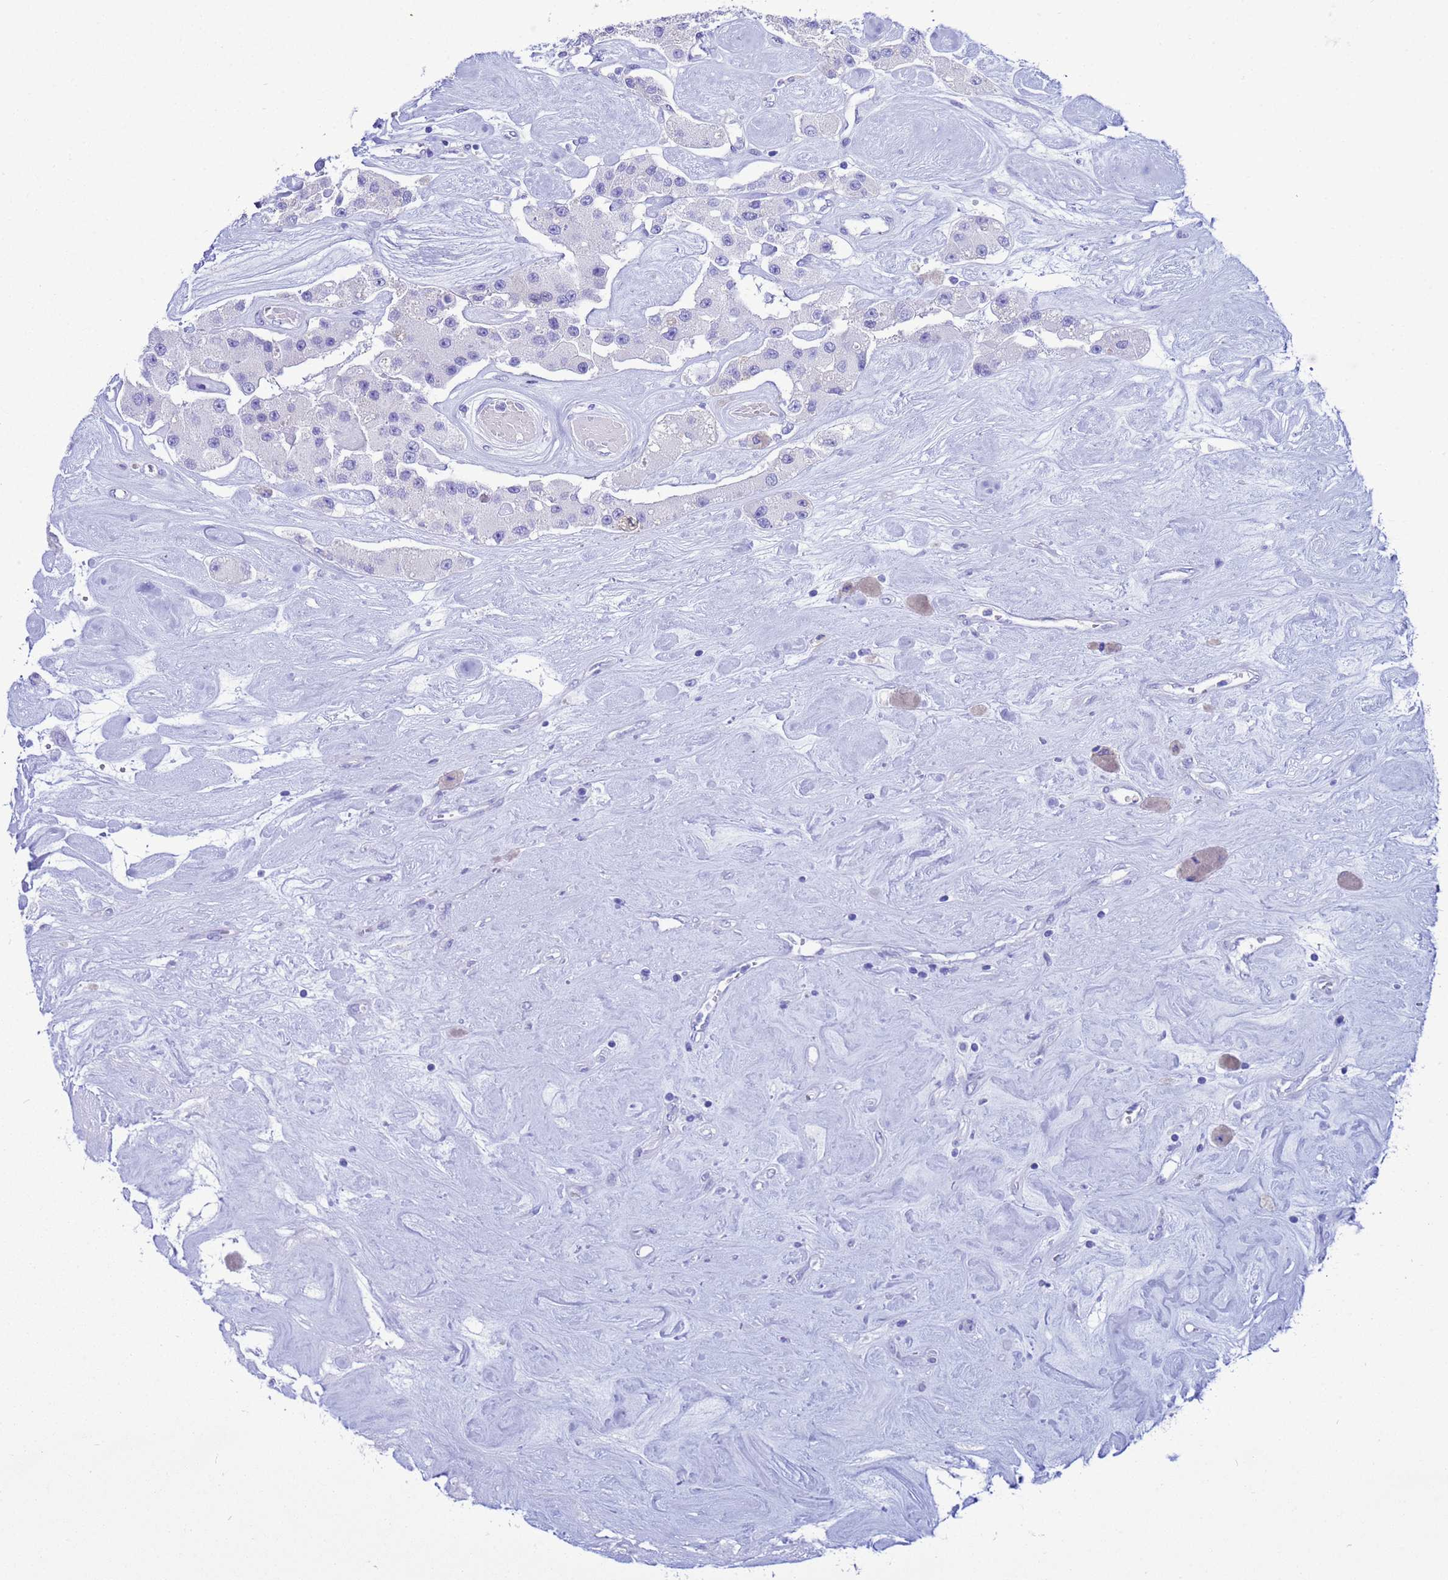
{"staining": {"intensity": "negative", "quantity": "none", "location": "none"}, "tissue": "carcinoid", "cell_type": "Tumor cells", "image_type": "cancer", "snomed": [{"axis": "morphology", "description": "Carcinoid, malignant, NOS"}, {"axis": "topography", "description": "Pancreas"}], "caption": "There is no significant expression in tumor cells of carcinoid.", "gene": "AKR1C2", "patient": {"sex": "male", "age": 41}}